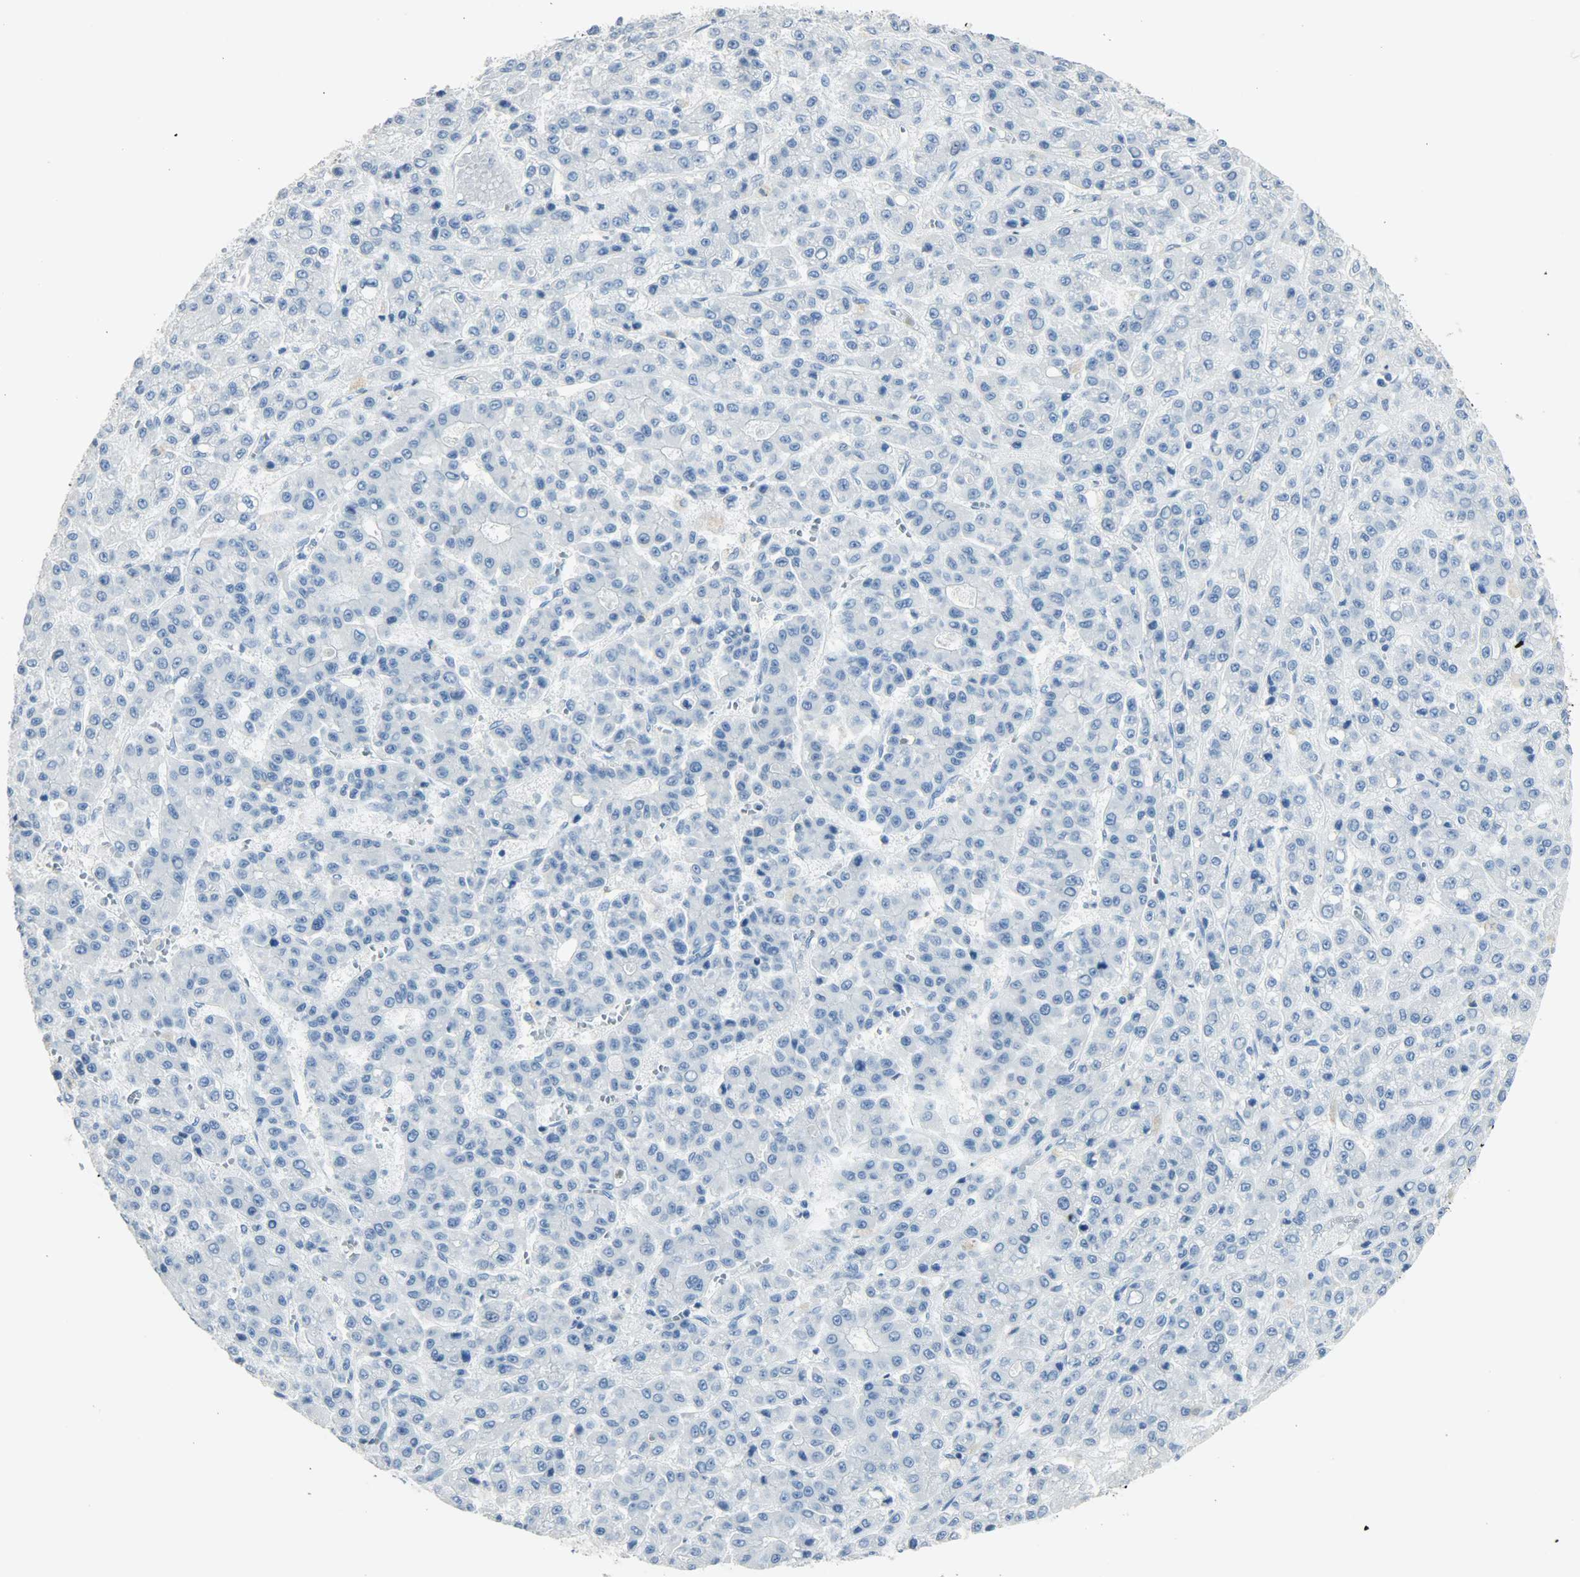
{"staining": {"intensity": "negative", "quantity": "none", "location": "none"}, "tissue": "liver cancer", "cell_type": "Tumor cells", "image_type": "cancer", "snomed": [{"axis": "morphology", "description": "Carcinoma, Hepatocellular, NOS"}, {"axis": "topography", "description": "Liver"}], "caption": "High power microscopy histopathology image of an immunohistochemistry photomicrograph of liver cancer (hepatocellular carcinoma), revealing no significant positivity in tumor cells.", "gene": "PTPN6", "patient": {"sex": "male", "age": 70}}